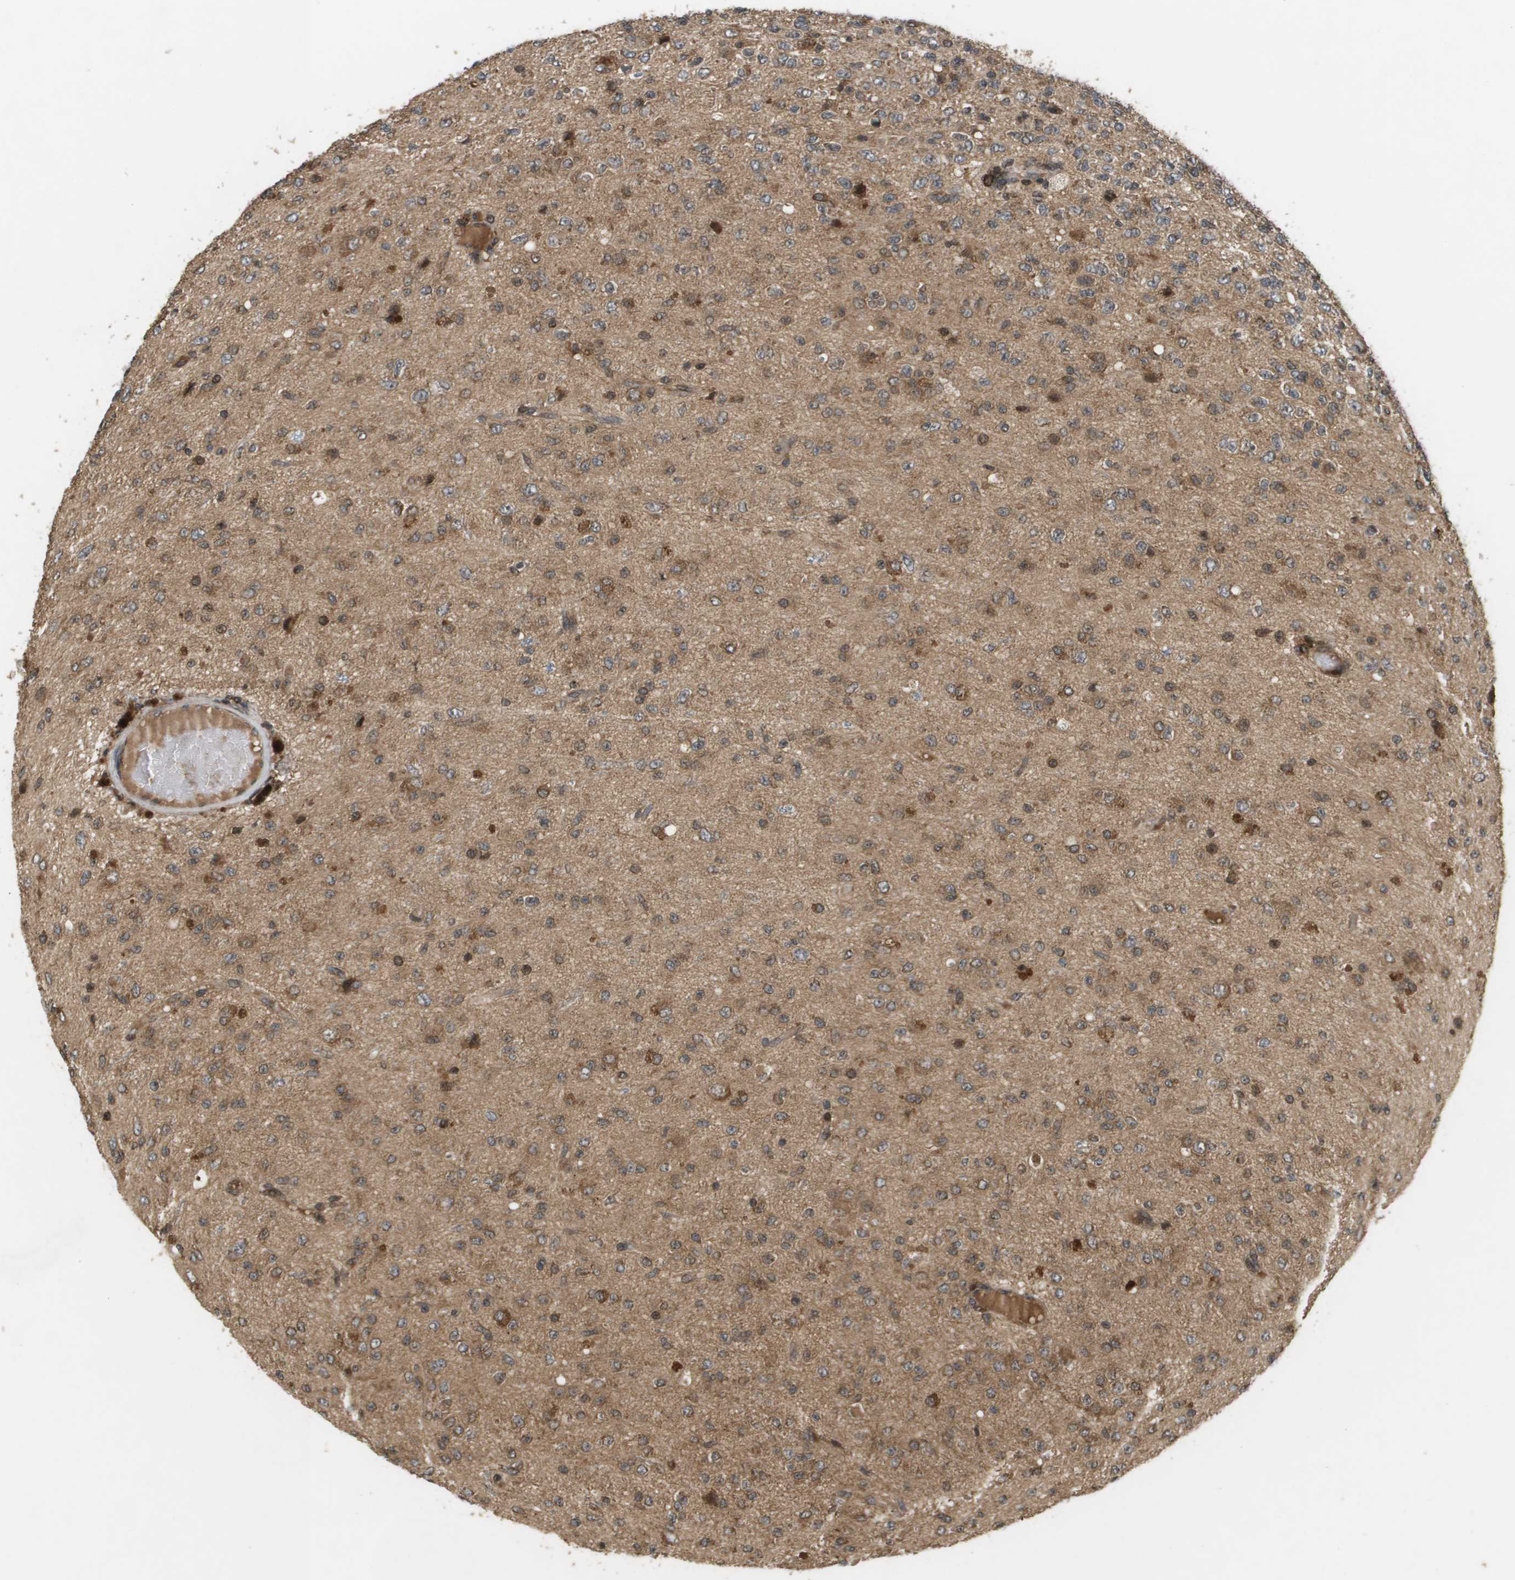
{"staining": {"intensity": "strong", "quantity": ">75%", "location": "cytoplasmic/membranous"}, "tissue": "glioma", "cell_type": "Tumor cells", "image_type": "cancer", "snomed": [{"axis": "morphology", "description": "Glioma, malignant, High grade"}, {"axis": "topography", "description": "pancreas cauda"}], "caption": "Immunohistochemistry (IHC) (DAB (3,3'-diaminobenzidine)) staining of glioma exhibits strong cytoplasmic/membranous protein positivity in approximately >75% of tumor cells.", "gene": "KIF11", "patient": {"sex": "male", "age": 60}}